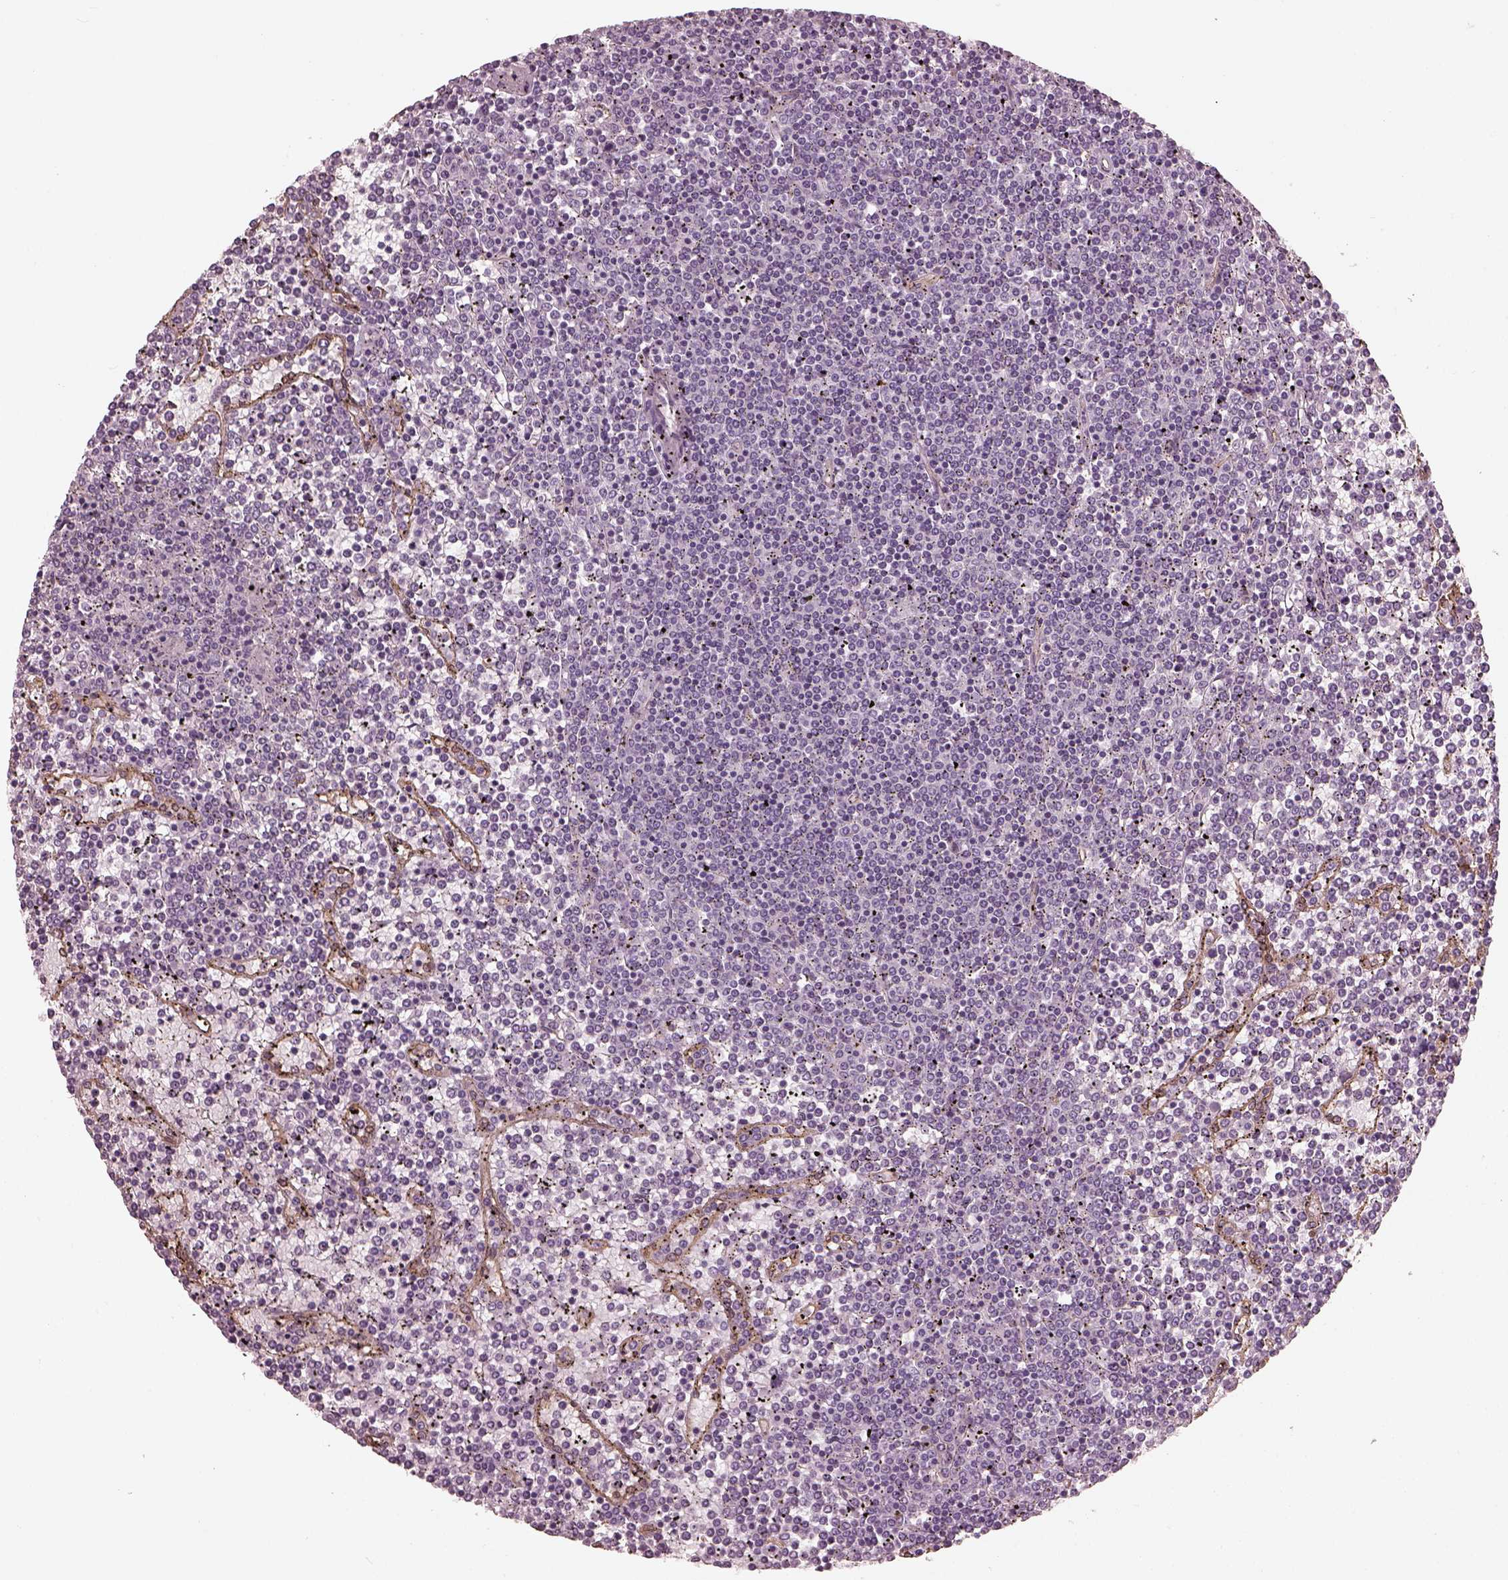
{"staining": {"intensity": "negative", "quantity": "none", "location": "none"}, "tissue": "lymphoma", "cell_type": "Tumor cells", "image_type": "cancer", "snomed": [{"axis": "morphology", "description": "Malignant lymphoma, non-Hodgkin's type, Low grade"}, {"axis": "topography", "description": "Spleen"}], "caption": "Histopathology image shows no protein expression in tumor cells of malignant lymphoma, non-Hodgkin's type (low-grade) tissue.", "gene": "EIF4E1B", "patient": {"sex": "female", "age": 19}}